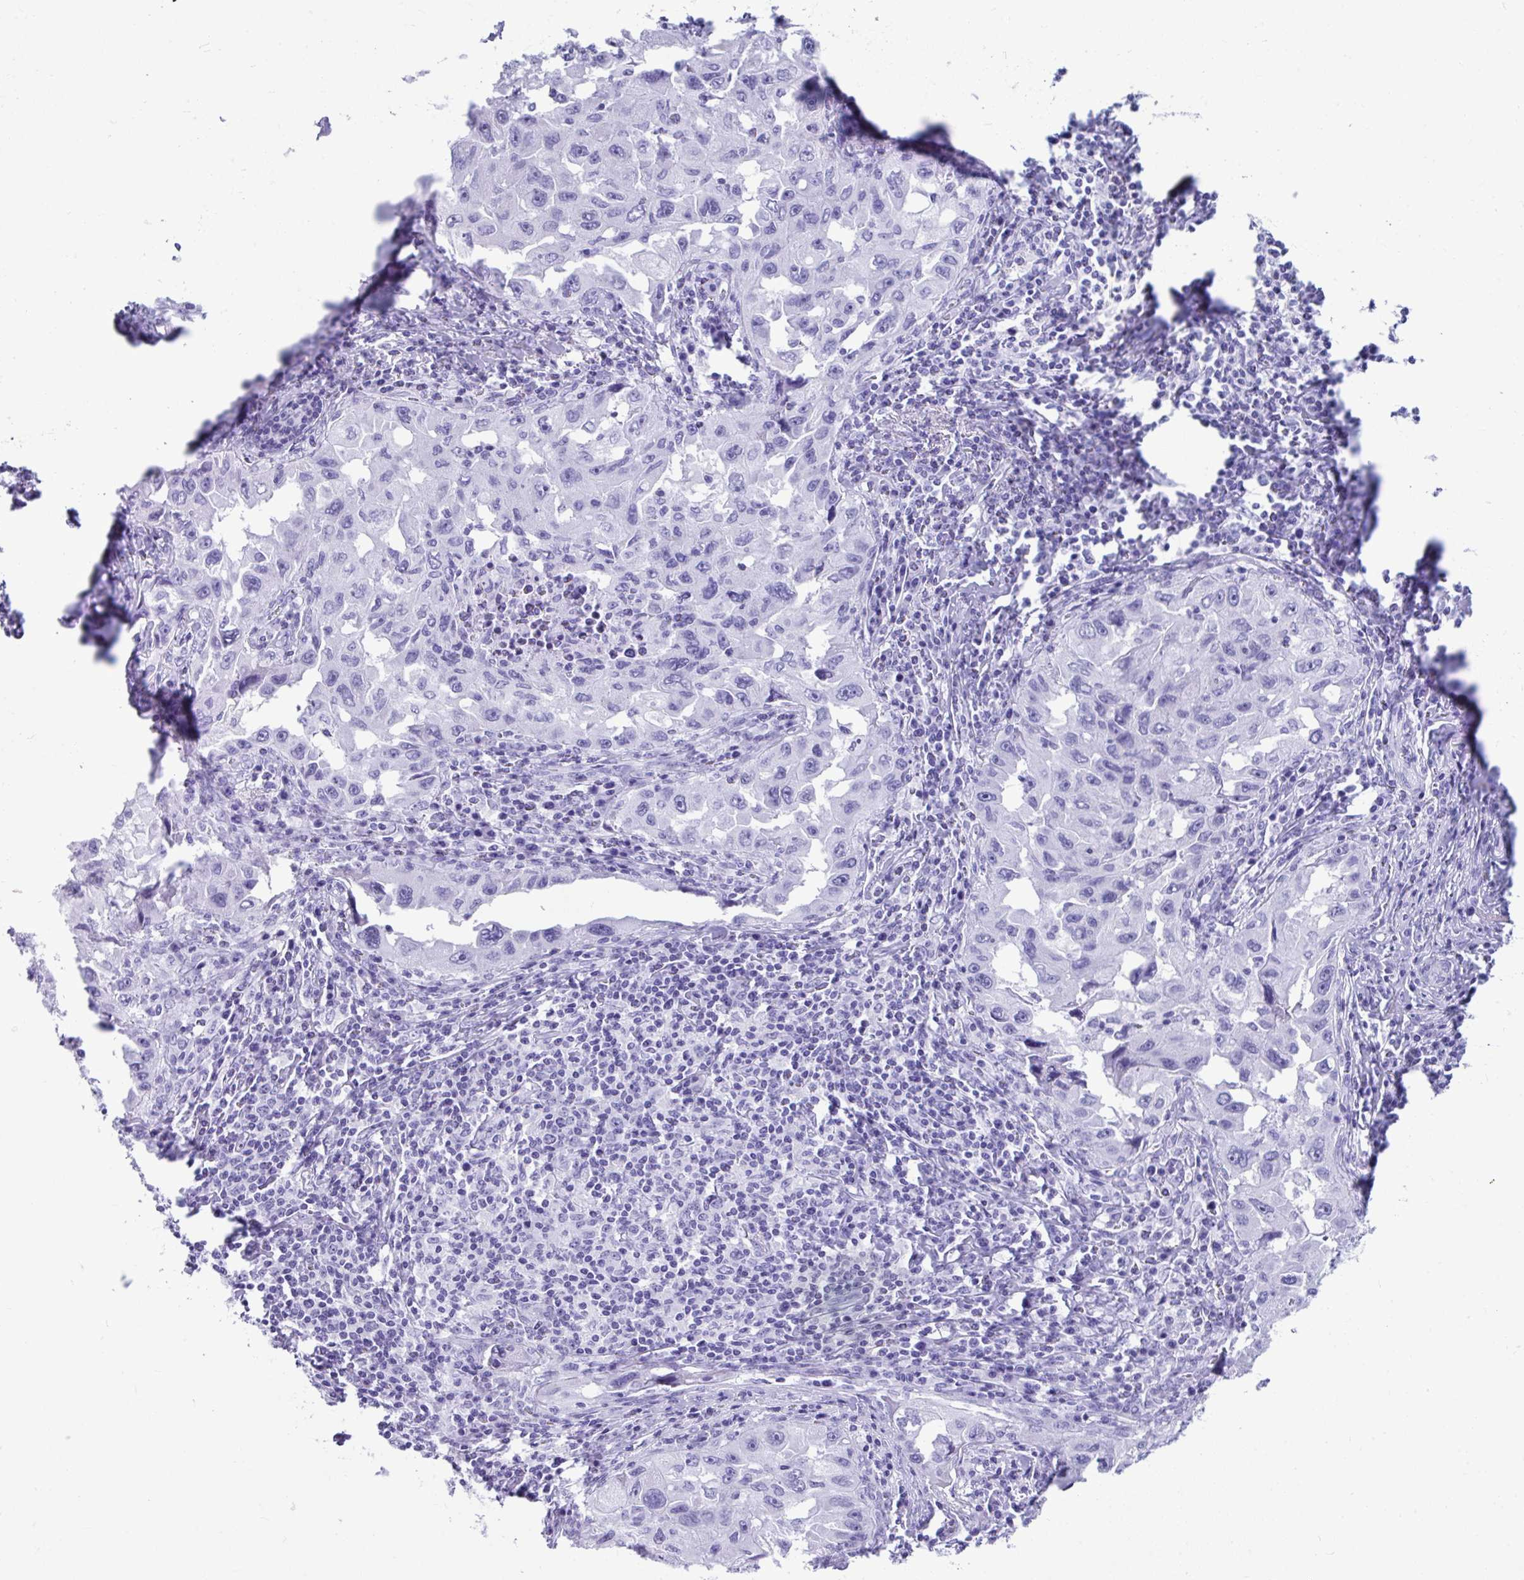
{"staining": {"intensity": "negative", "quantity": "none", "location": "none"}, "tissue": "lung cancer", "cell_type": "Tumor cells", "image_type": "cancer", "snomed": [{"axis": "morphology", "description": "Adenocarcinoma, NOS"}, {"axis": "topography", "description": "Lung"}], "caption": "Immunohistochemistry (IHC) of human lung adenocarcinoma demonstrates no staining in tumor cells.", "gene": "SMIM9", "patient": {"sex": "female", "age": 73}}